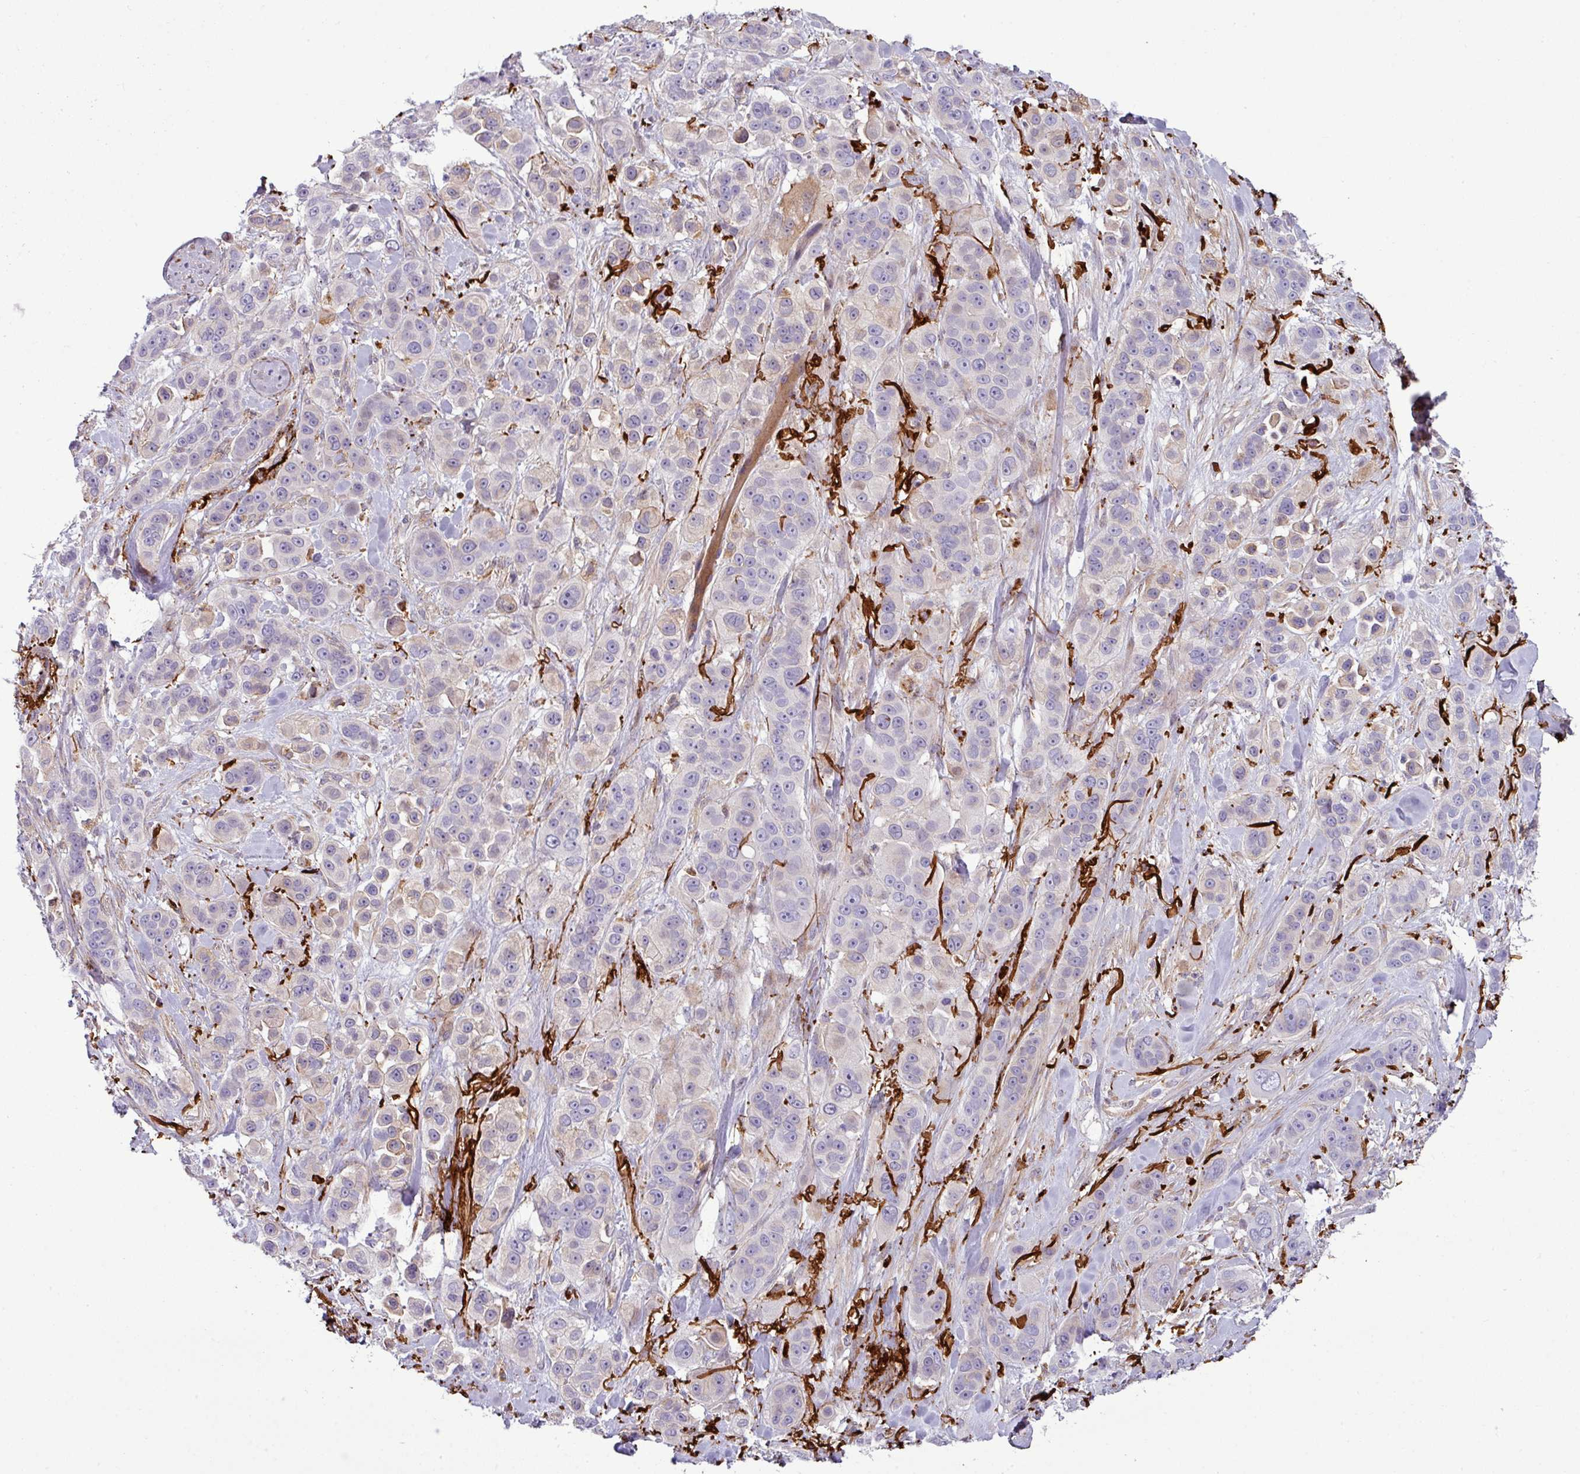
{"staining": {"intensity": "negative", "quantity": "none", "location": "none"}, "tissue": "skin cancer", "cell_type": "Tumor cells", "image_type": "cancer", "snomed": [{"axis": "morphology", "description": "Squamous cell carcinoma, NOS"}, {"axis": "topography", "description": "Skin"}], "caption": "The image displays no staining of tumor cells in skin cancer. The staining was performed using DAB (3,3'-diaminobenzidine) to visualize the protein expression in brown, while the nuclei were stained in blue with hematoxylin (Magnification: 20x).", "gene": "COL8A1", "patient": {"sex": "male", "age": 67}}